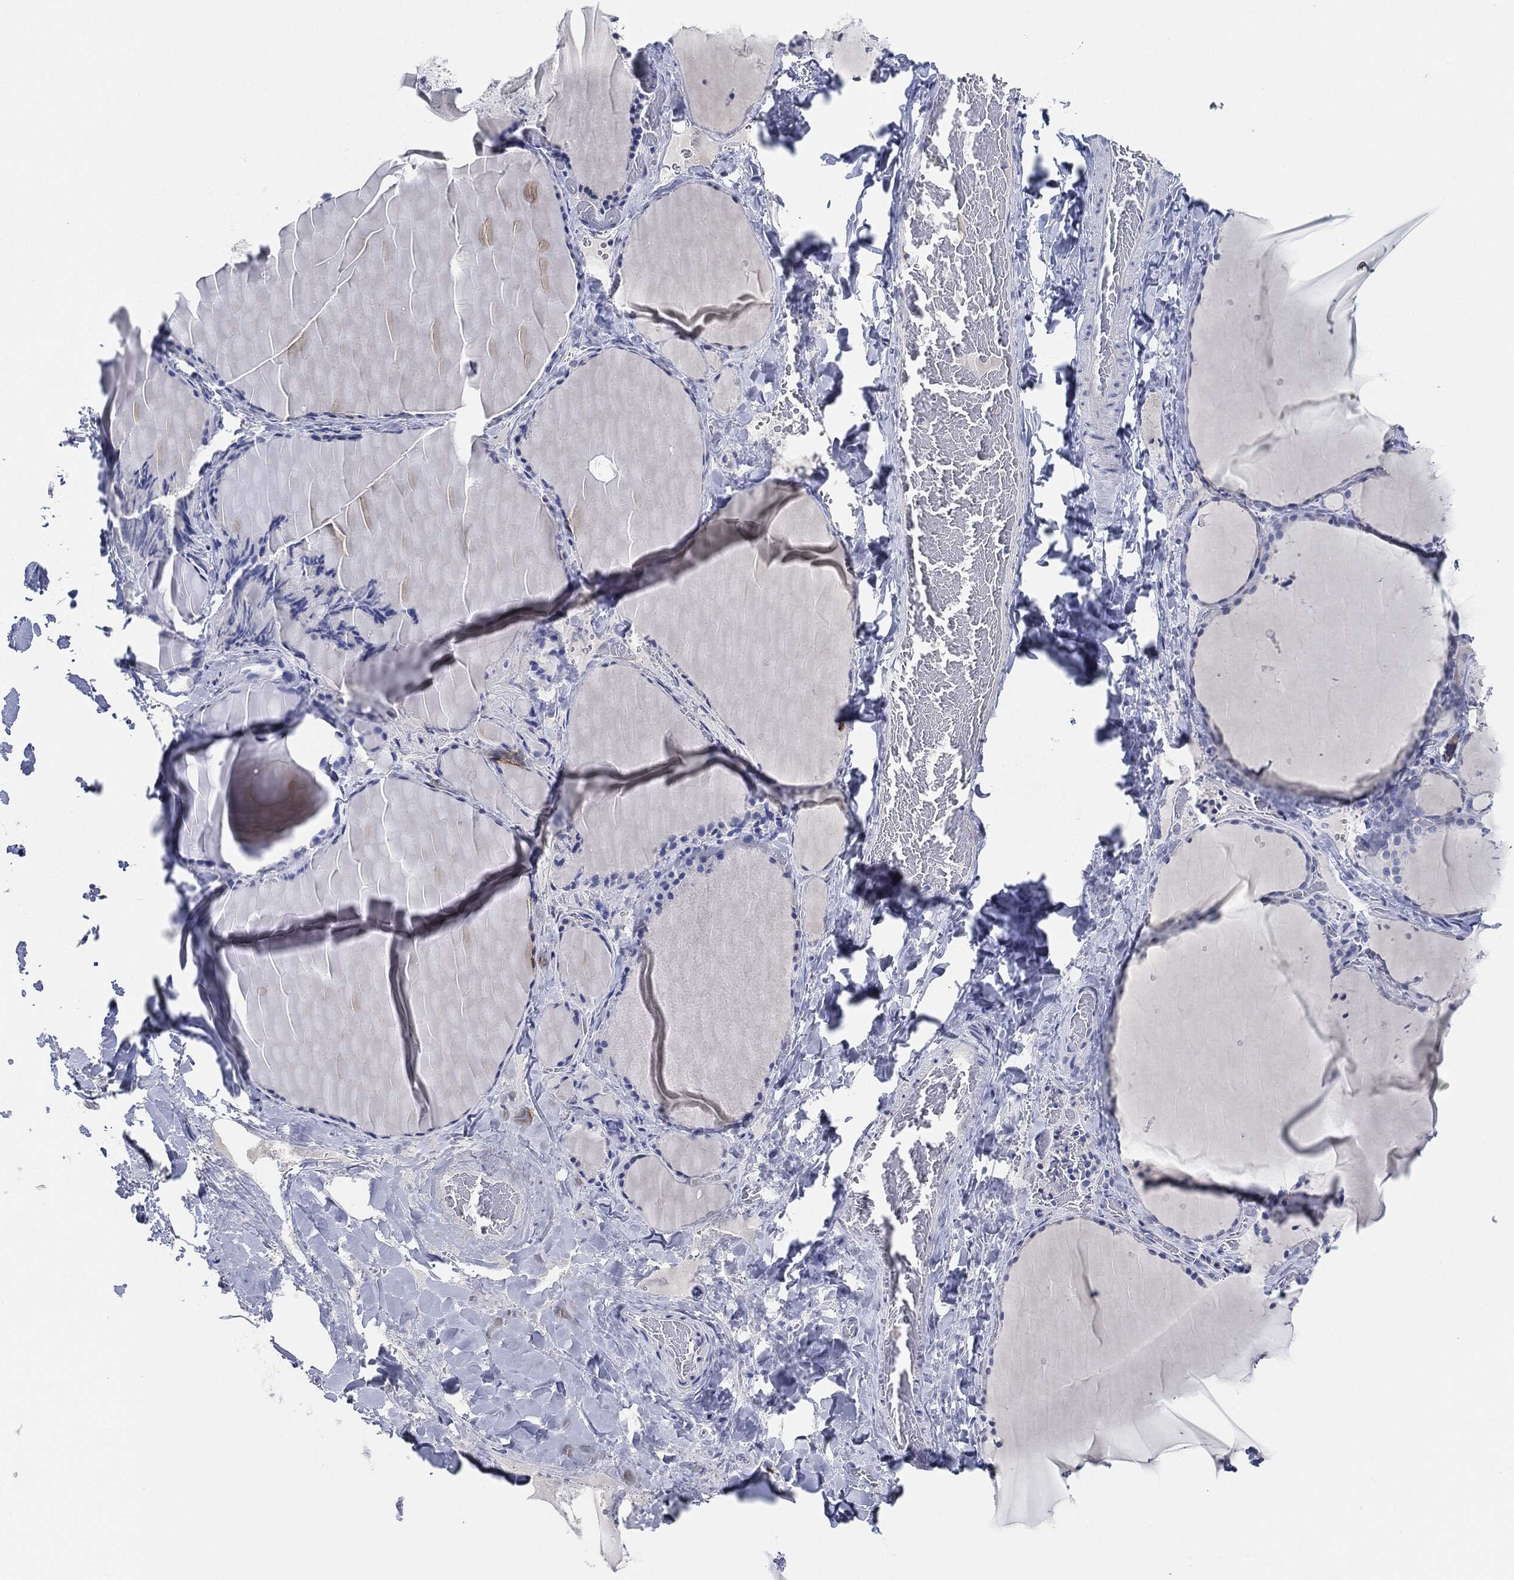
{"staining": {"intensity": "negative", "quantity": "none", "location": "none"}, "tissue": "thyroid gland", "cell_type": "Glandular cells", "image_type": "normal", "snomed": [{"axis": "morphology", "description": "Normal tissue, NOS"}, {"axis": "topography", "description": "Thyroid gland"}], "caption": "This micrograph is of benign thyroid gland stained with immunohistochemistry (IHC) to label a protein in brown with the nuclei are counter-stained blue. There is no positivity in glandular cells. The staining is performed using DAB (3,3'-diaminobenzidine) brown chromogen with nuclei counter-stained in using hematoxylin.", "gene": "AFP", "patient": {"sex": "female", "age": 36}}